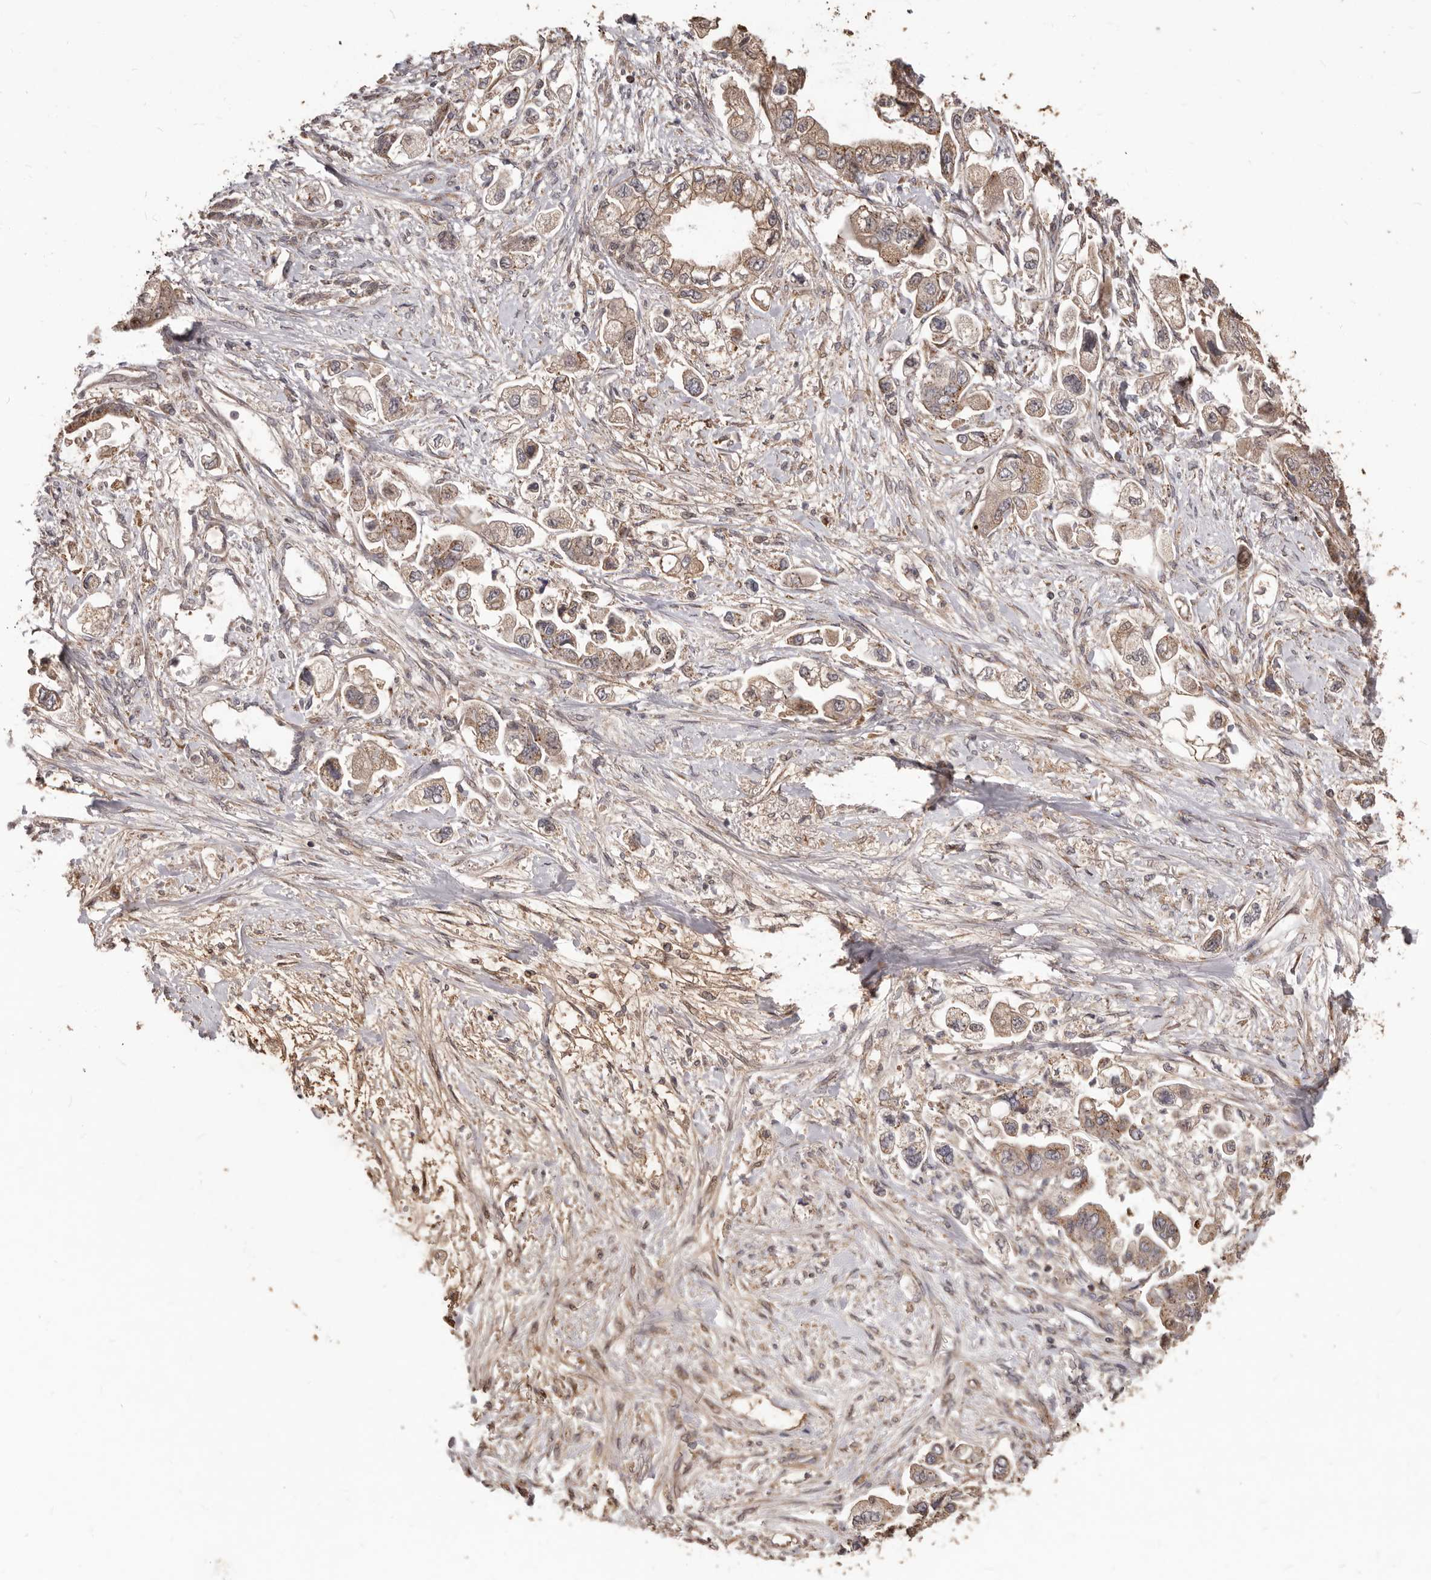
{"staining": {"intensity": "weak", "quantity": ">75%", "location": "cytoplasmic/membranous"}, "tissue": "stomach cancer", "cell_type": "Tumor cells", "image_type": "cancer", "snomed": [{"axis": "morphology", "description": "Adenocarcinoma, NOS"}, {"axis": "topography", "description": "Stomach"}], "caption": "IHC (DAB (3,3'-diaminobenzidine)) staining of human stomach cancer (adenocarcinoma) displays weak cytoplasmic/membranous protein staining in approximately >75% of tumor cells.", "gene": "MTO1", "patient": {"sex": "male", "age": 62}}